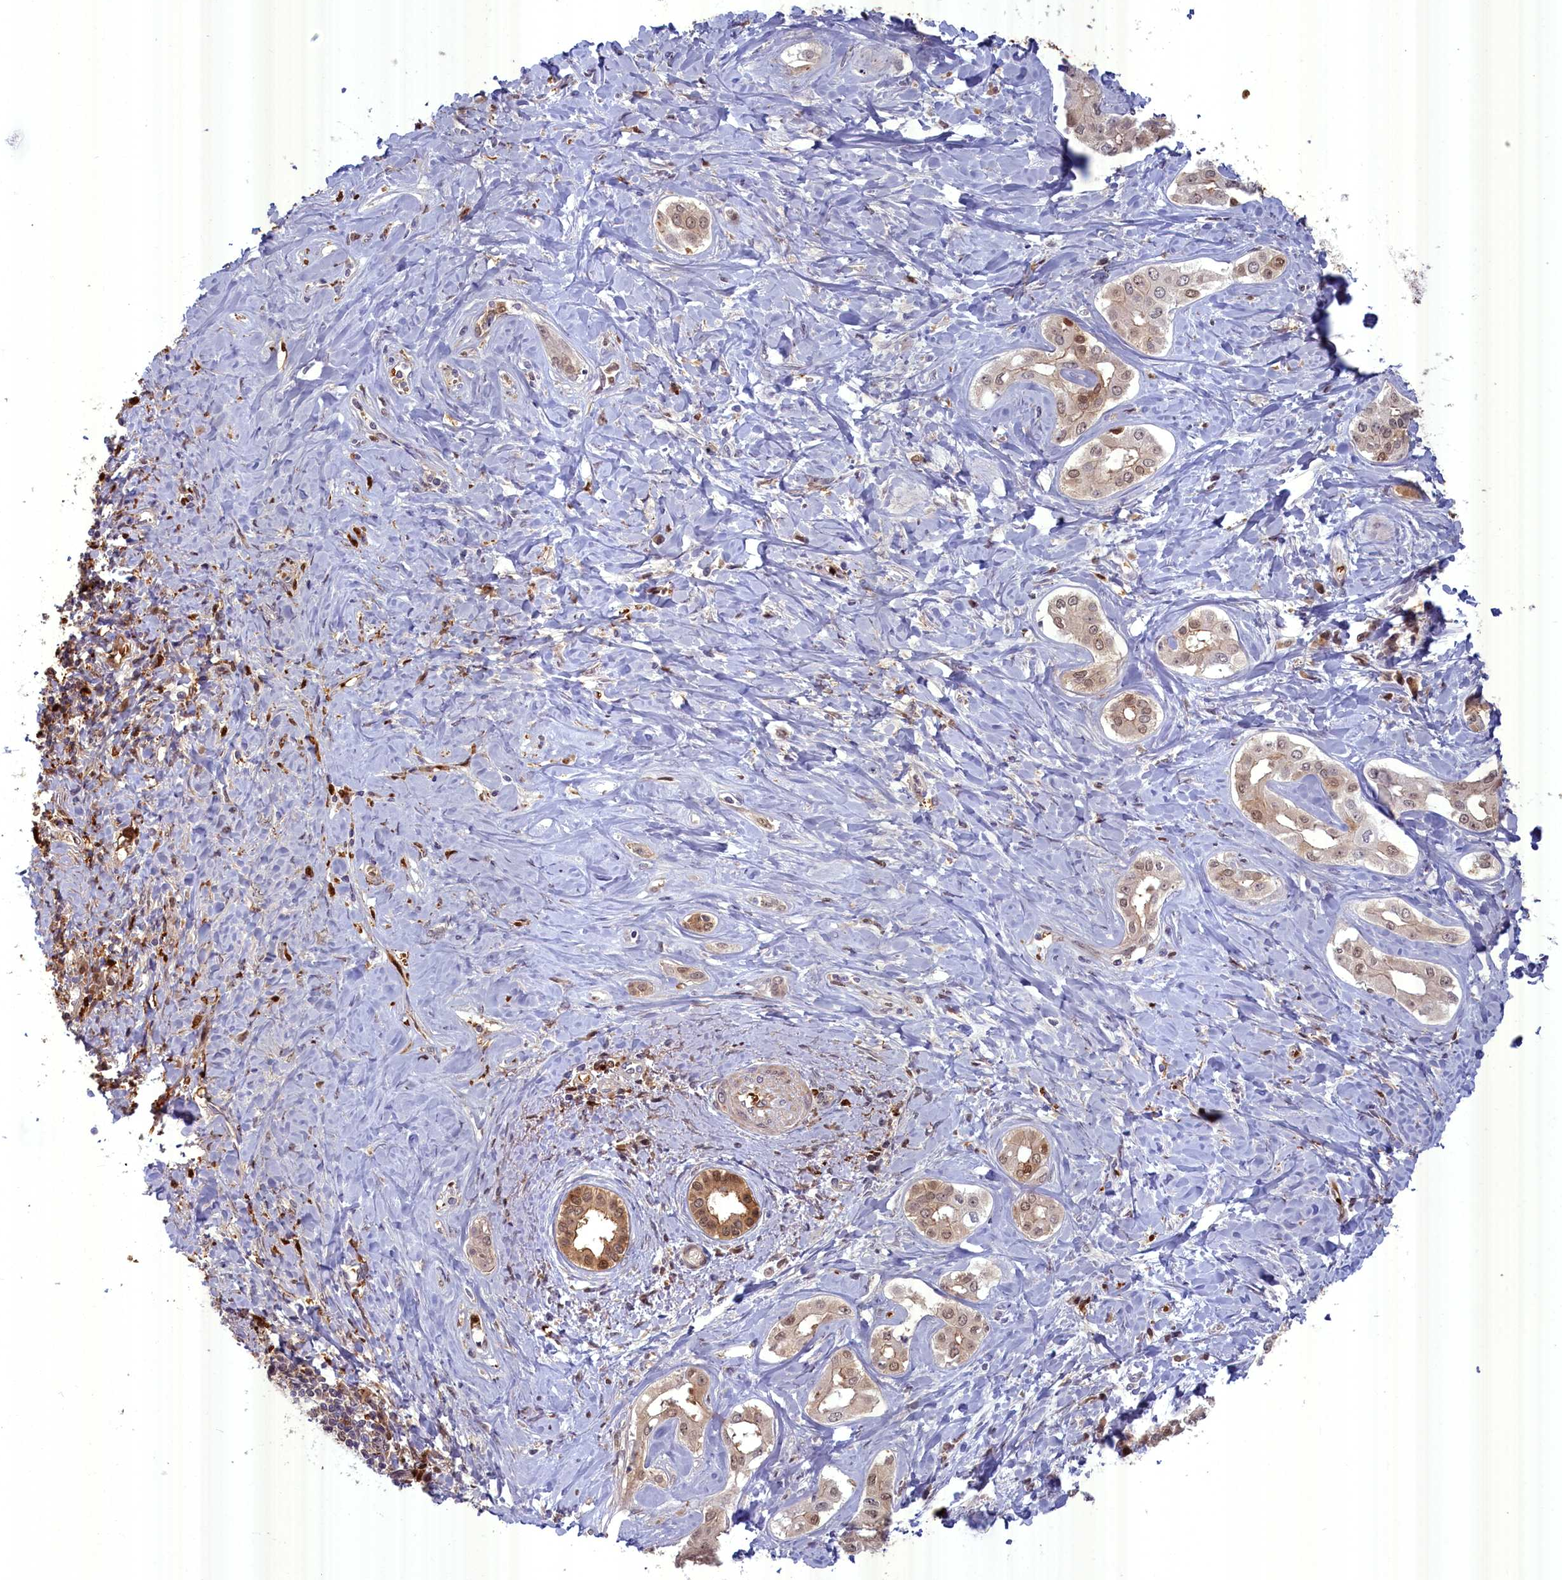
{"staining": {"intensity": "weak", "quantity": ">75%", "location": "cytoplasmic/membranous,nuclear"}, "tissue": "liver cancer", "cell_type": "Tumor cells", "image_type": "cancer", "snomed": [{"axis": "morphology", "description": "Cholangiocarcinoma"}, {"axis": "topography", "description": "Liver"}], "caption": "Immunohistochemistry histopathology image of neoplastic tissue: human liver cancer (cholangiocarcinoma) stained using IHC exhibits low levels of weak protein expression localized specifically in the cytoplasmic/membranous and nuclear of tumor cells, appearing as a cytoplasmic/membranous and nuclear brown color.", "gene": "BLVRB", "patient": {"sex": "female", "age": 77}}